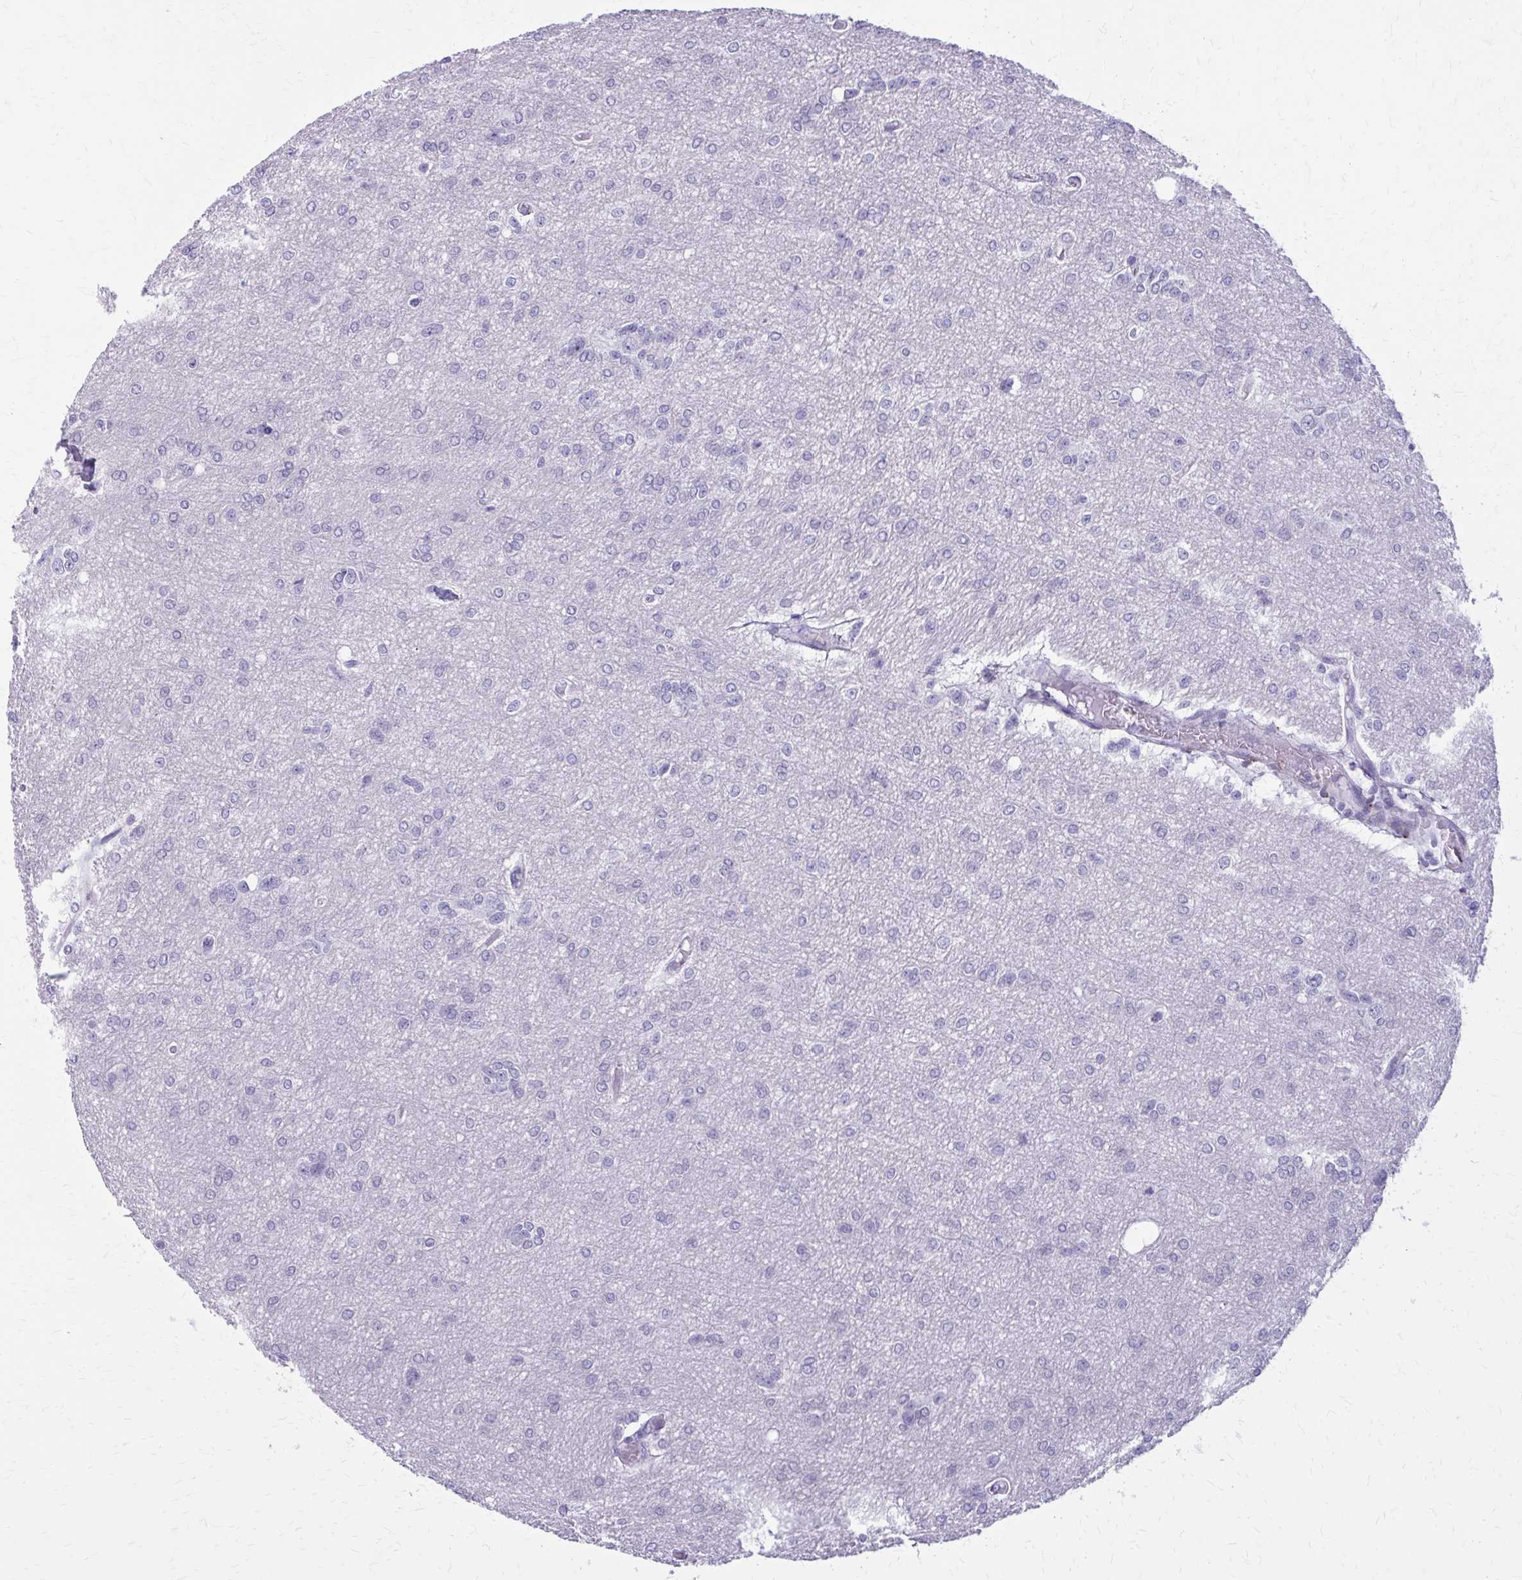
{"staining": {"intensity": "negative", "quantity": "none", "location": "none"}, "tissue": "glioma", "cell_type": "Tumor cells", "image_type": "cancer", "snomed": [{"axis": "morphology", "description": "Glioma, malignant, Low grade"}, {"axis": "topography", "description": "Brain"}], "caption": "Micrograph shows no protein staining in tumor cells of low-grade glioma (malignant) tissue.", "gene": "CASQ2", "patient": {"sex": "male", "age": 26}}